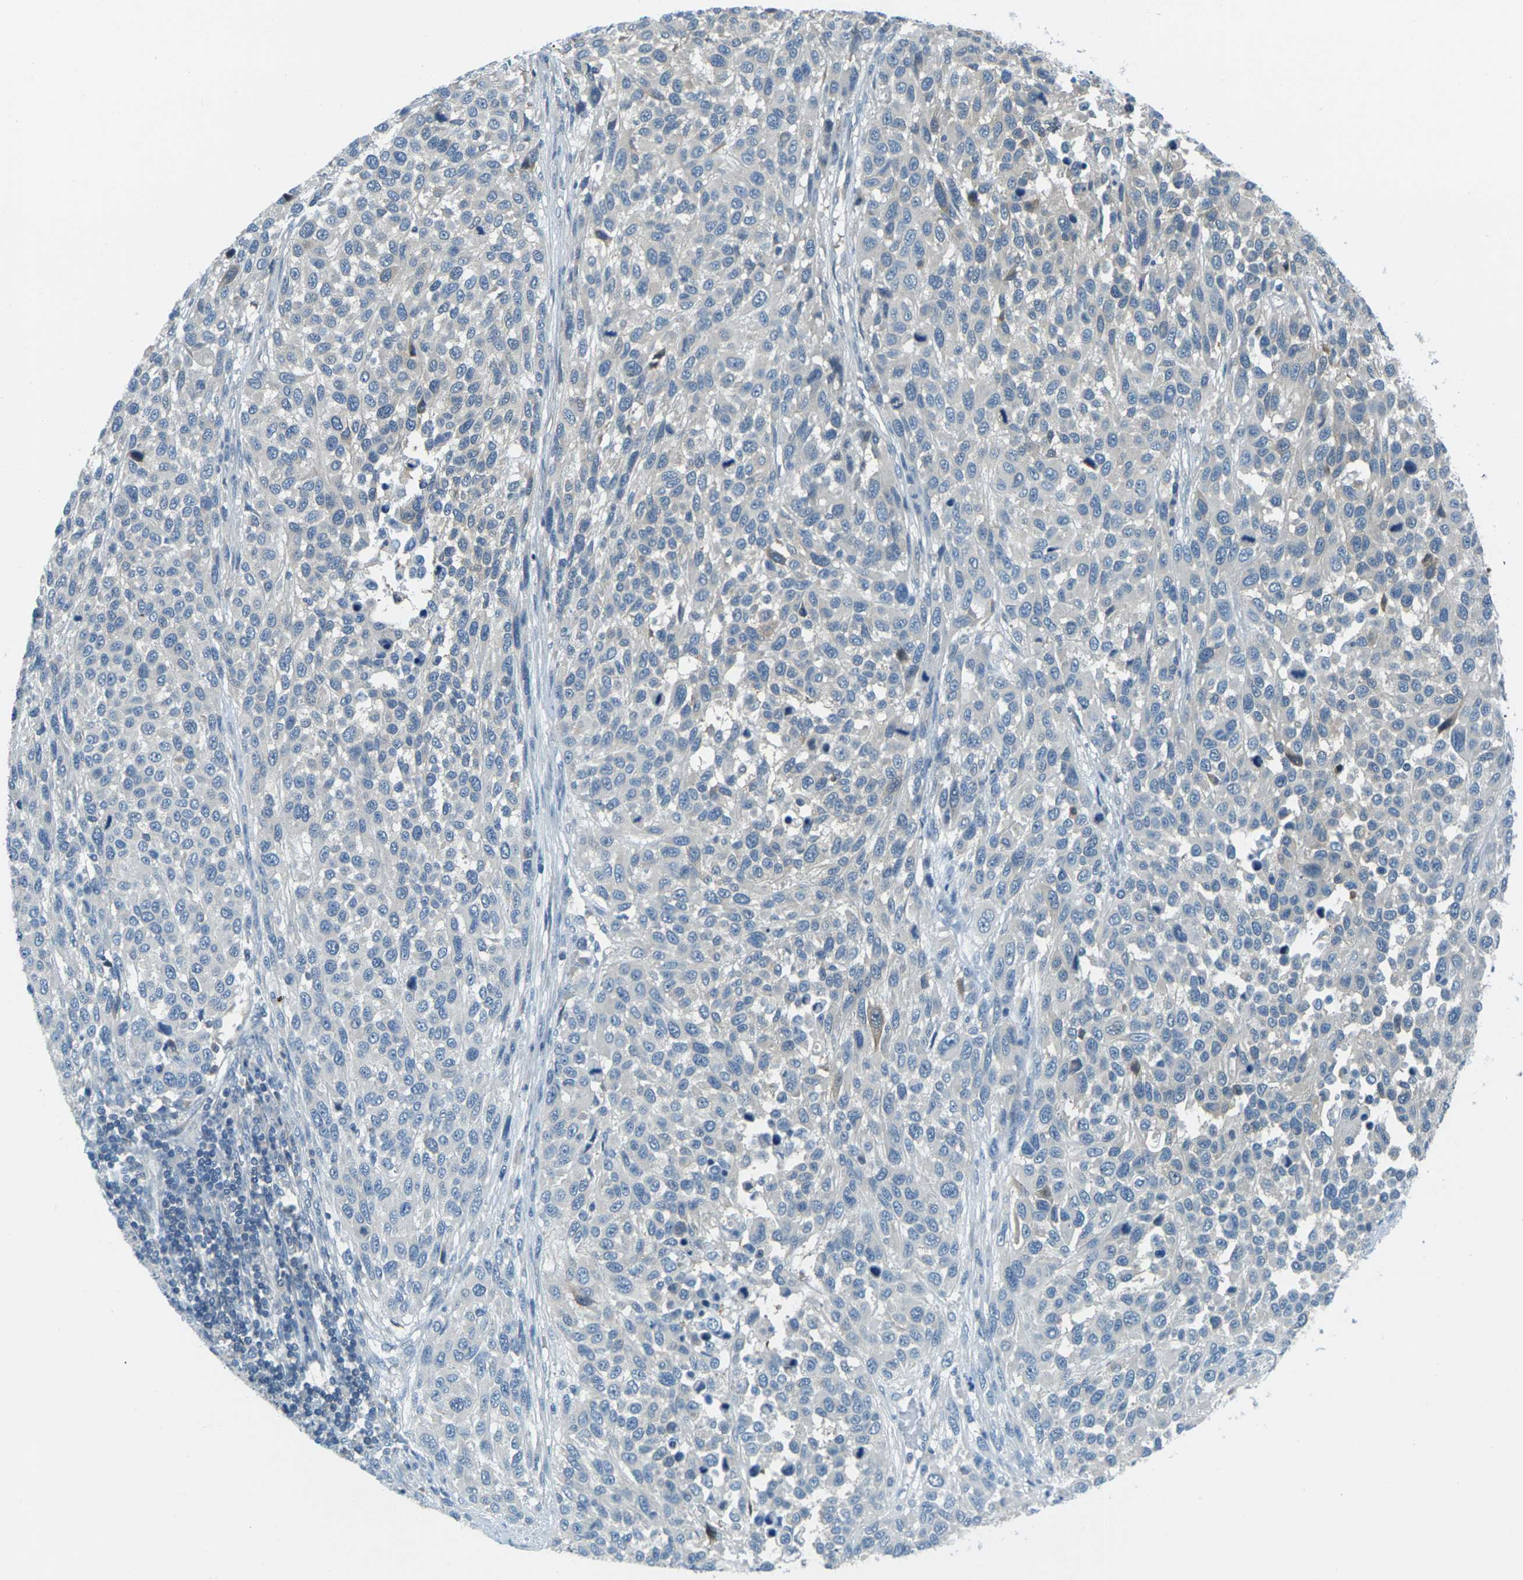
{"staining": {"intensity": "negative", "quantity": "none", "location": "none"}, "tissue": "melanoma", "cell_type": "Tumor cells", "image_type": "cancer", "snomed": [{"axis": "morphology", "description": "Malignant melanoma, Metastatic site"}, {"axis": "topography", "description": "Lymph node"}], "caption": "Tumor cells show no significant expression in malignant melanoma (metastatic site). The staining was performed using DAB (3,3'-diaminobenzidine) to visualize the protein expression in brown, while the nuclei were stained in blue with hematoxylin (Magnification: 20x).", "gene": "NANOS2", "patient": {"sex": "male", "age": 61}}